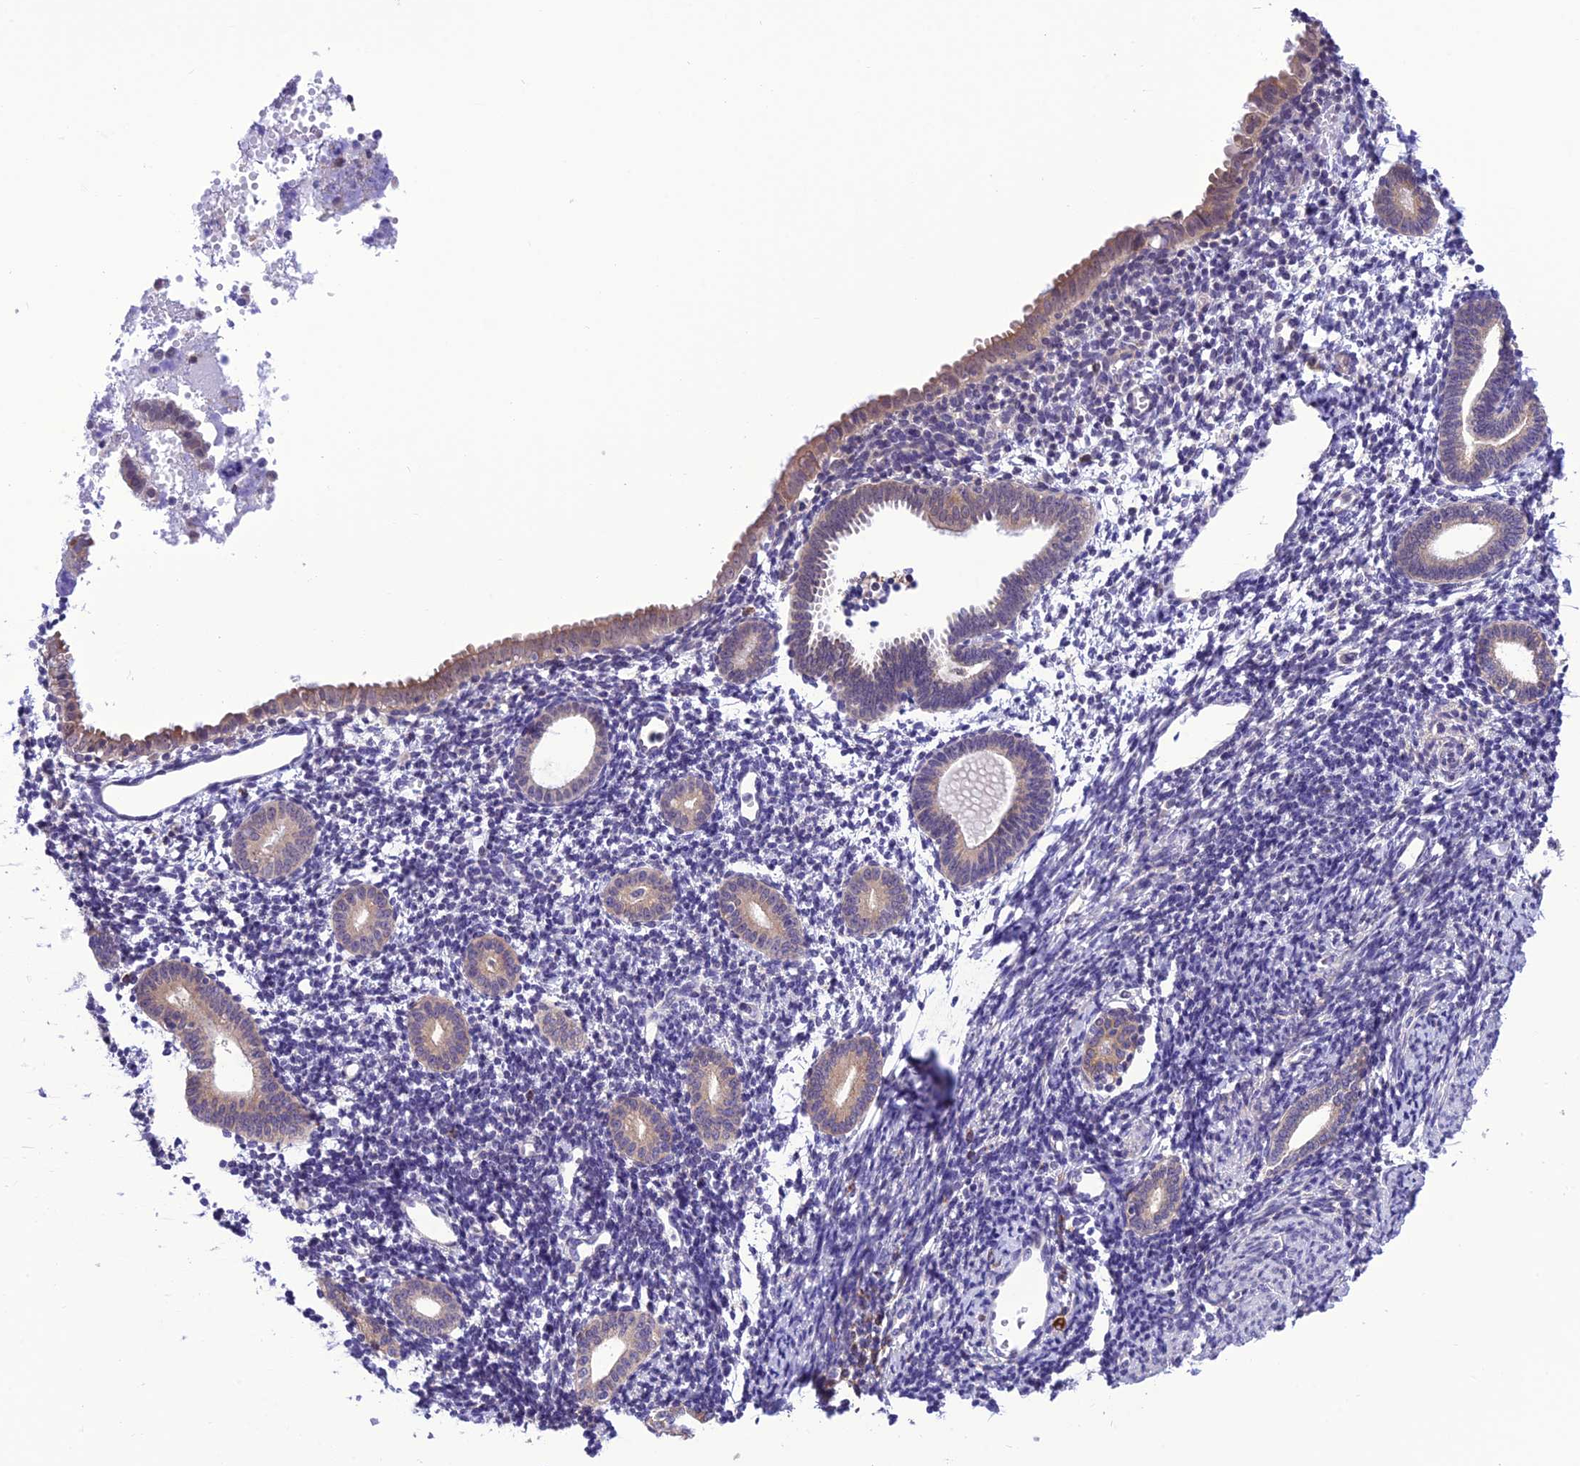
{"staining": {"intensity": "negative", "quantity": "none", "location": "none"}, "tissue": "endometrium", "cell_type": "Cells in endometrial stroma", "image_type": "normal", "snomed": [{"axis": "morphology", "description": "Normal tissue, NOS"}, {"axis": "topography", "description": "Endometrium"}], "caption": "DAB (3,3'-diaminobenzidine) immunohistochemical staining of unremarkable human endometrium shows no significant expression in cells in endometrial stroma. (DAB (3,3'-diaminobenzidine) immunohistochemistry visualized using brightfield microscopy, high magnification).", "gene": "RNF126", "patient": {"sex": "female", "age": 56}}